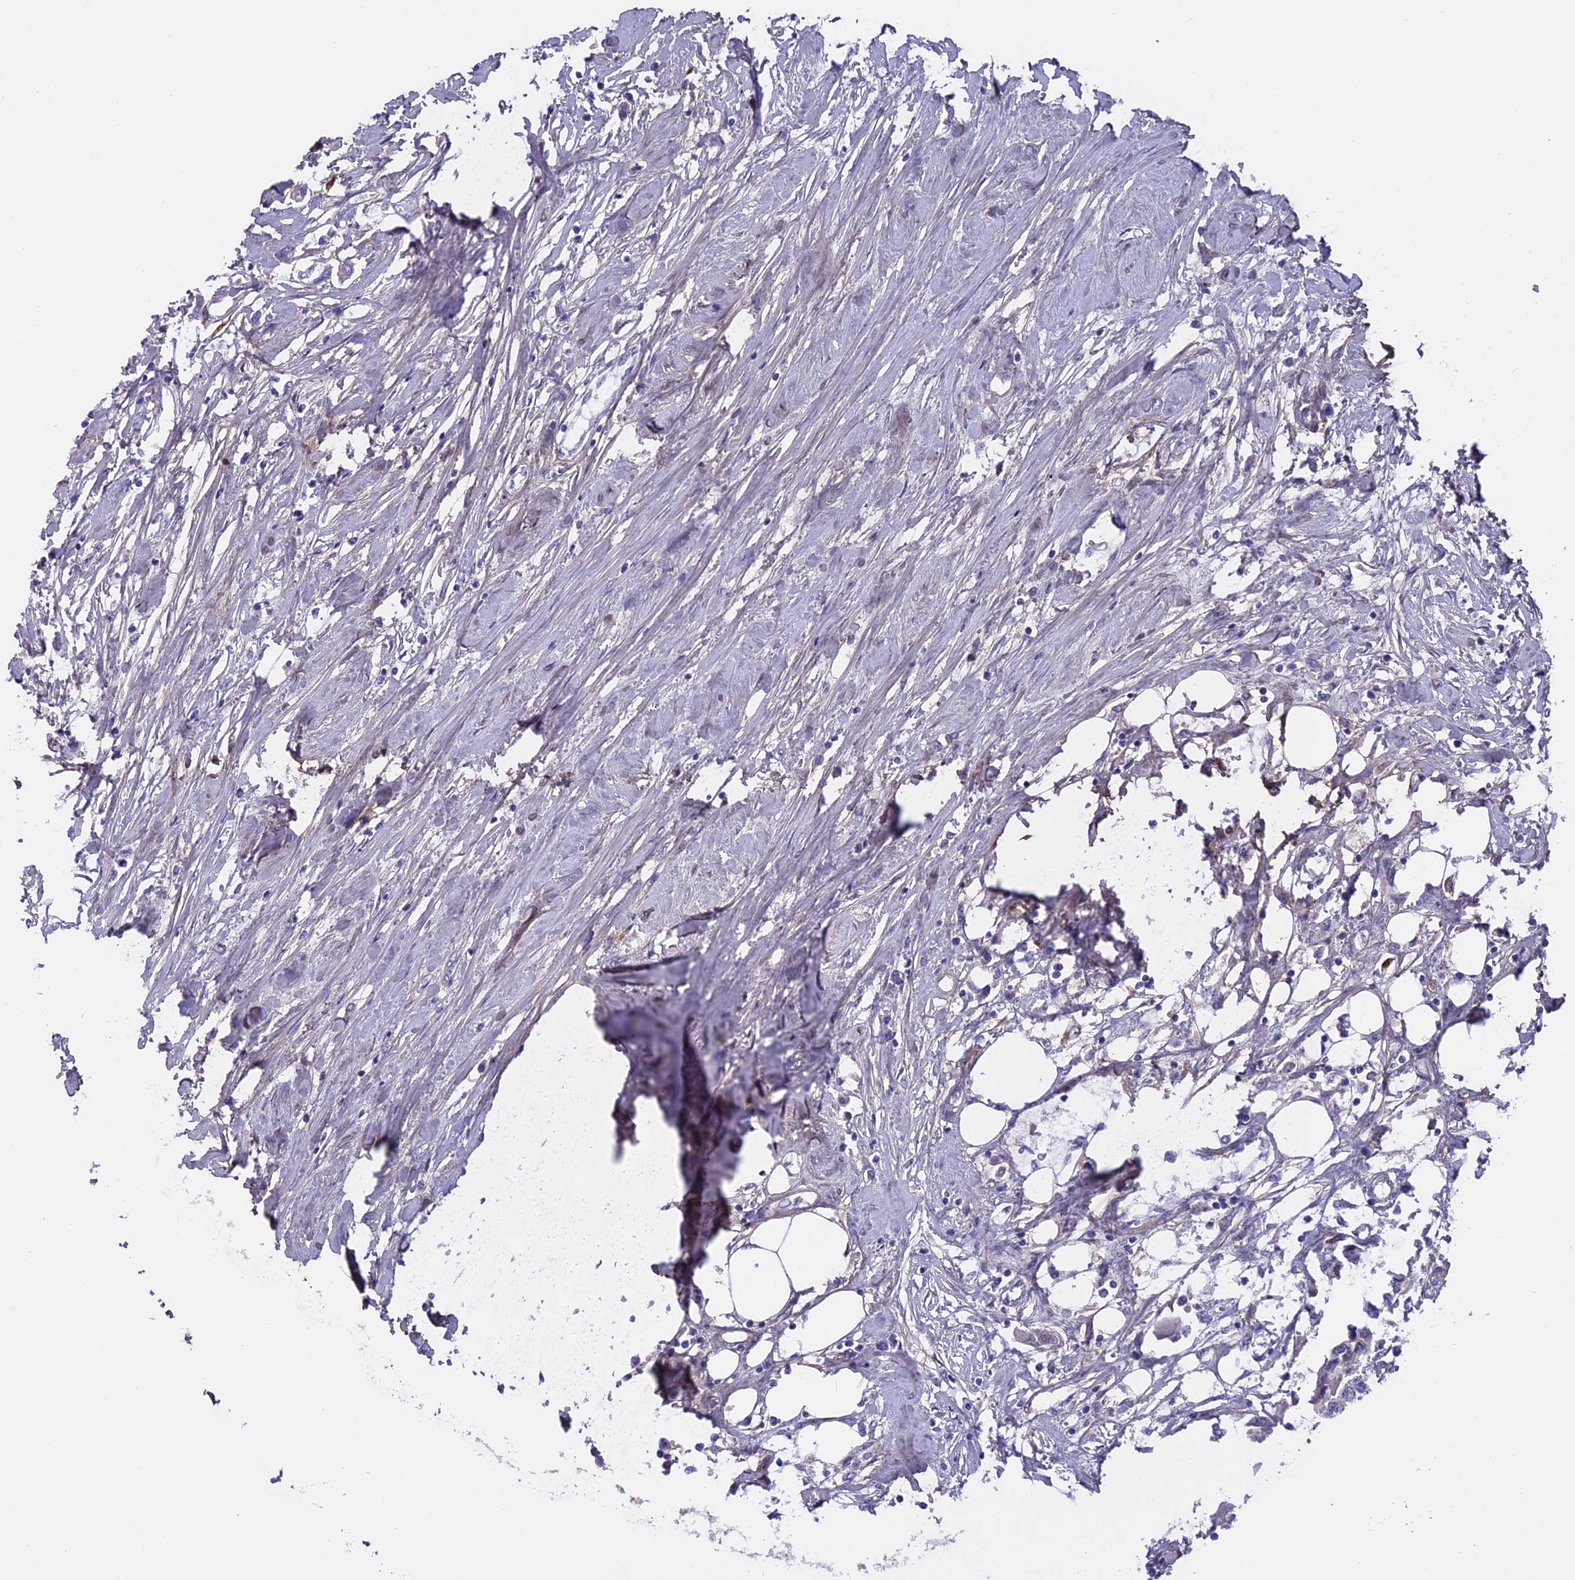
{"staining": {"intensity": "negative", "quantity": "none", "location": "none"}, "tissue": "urothelial cancer", "cell_type": "Tumor cells", "image_type": "cancer", "snomed": [{"axis": "morphology", "description": "Urothelial carcinoma, High grade"}, {"axis": "topography", "description": "Urinary bladder"}], "caption": "Protein analysis of high-grade urothelial carcinoma displays no significant expression in tumor cells.", "gene": "COL4A3", "patient": {"sex": "male", "age": 64}}